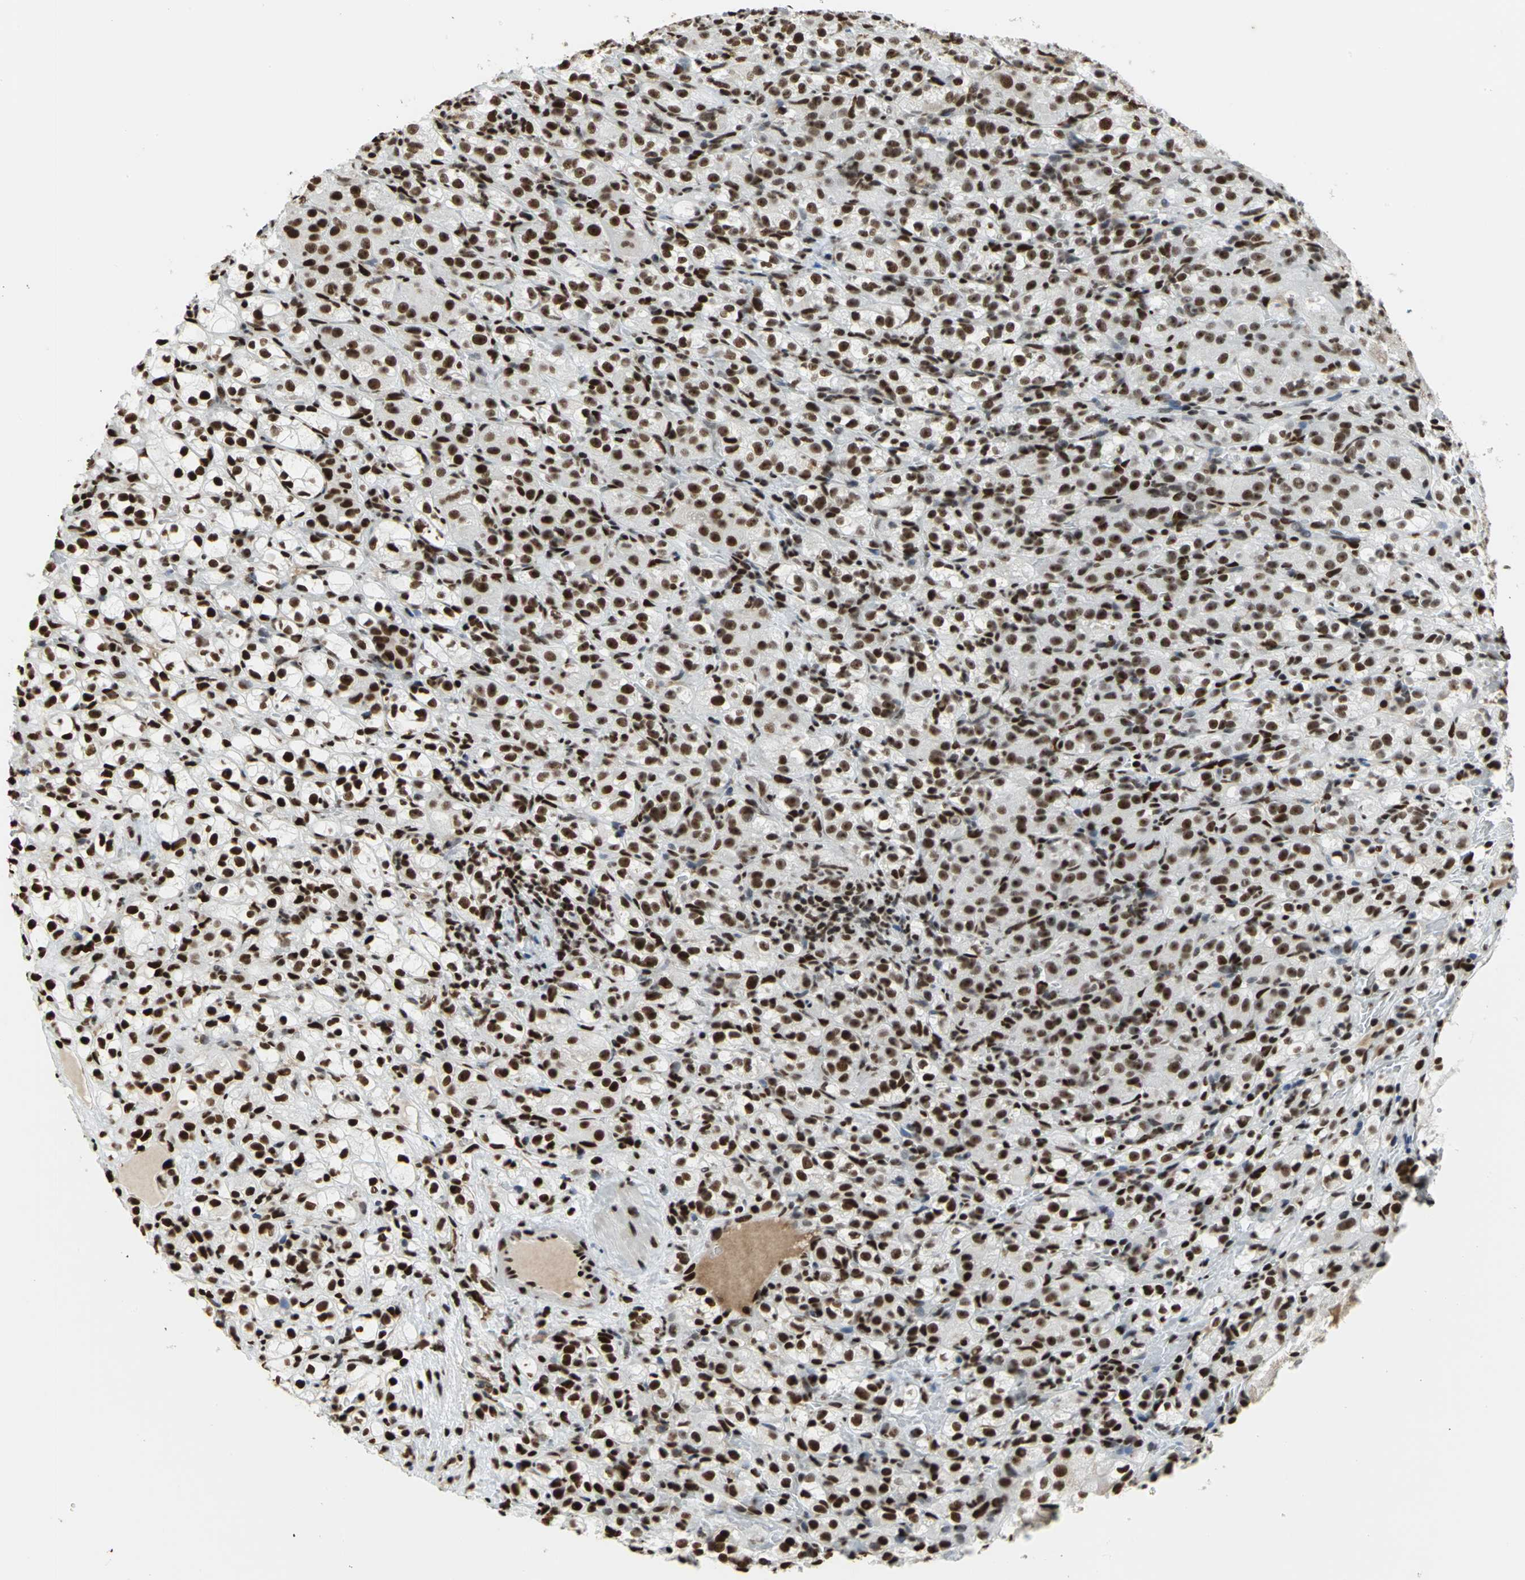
{"staining": {"intensity": "strong", "quantity": ">75%", "location": "nuclear"}, "tissue": "renal cancer", "cell_type": "Tumor cells", "image_type": "cancer", "snomed": [{"axis": "morphology", "description": "Normal tissue, NOS"}, {"axis": "morphology", "description": "Adenocarcinoma, NOS"}, {"axis": "topography", "description": "Kidney"}], "caption": "Human renal adenocarcinoma stained with a protein marker shows strong staining in tumor cells.", "gene": "HMGB1", "patient": {"sex": "male", "age": 61}}